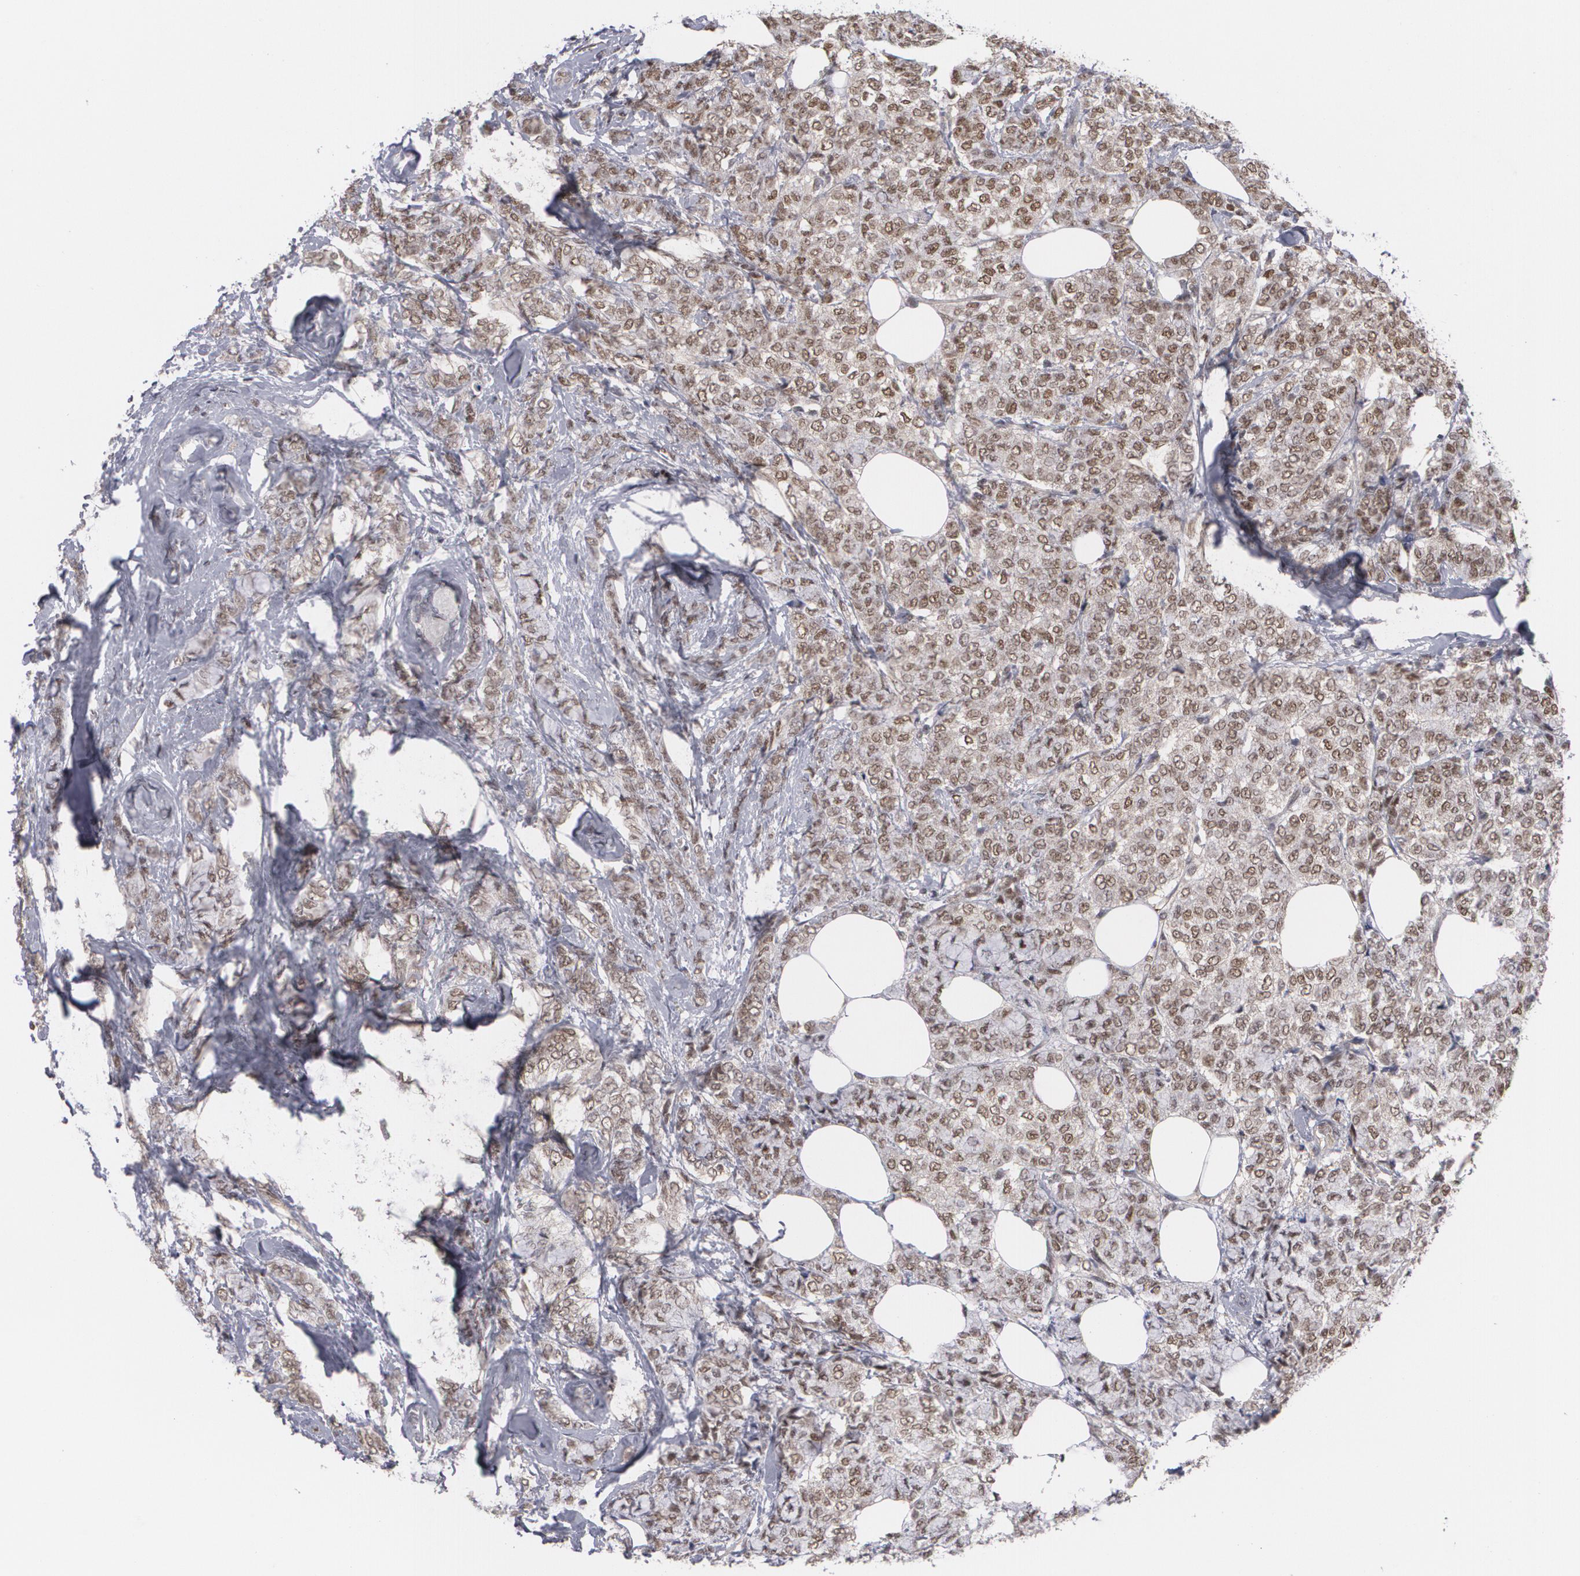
{"staining": {"intensity": "moderate", "quantity": ">75%", "location": "nuclear"}, "tissue": "breast cancer", "cell_type": "Tumor cells", "image_type": "cancer", "snomed": [{"axis": "morphology", "description": "Lobular carcinoma"}, {"axis": "topography", "description": "Breast"}], "caption": "Breast cancer (lobular carcinoma) was stained to show a protein in brown. There is medium levels of moderate nuclear expression in about >75% of tumor cells.", "gene": "INTS6", "patient": {"sex": "female", "age": 60}}